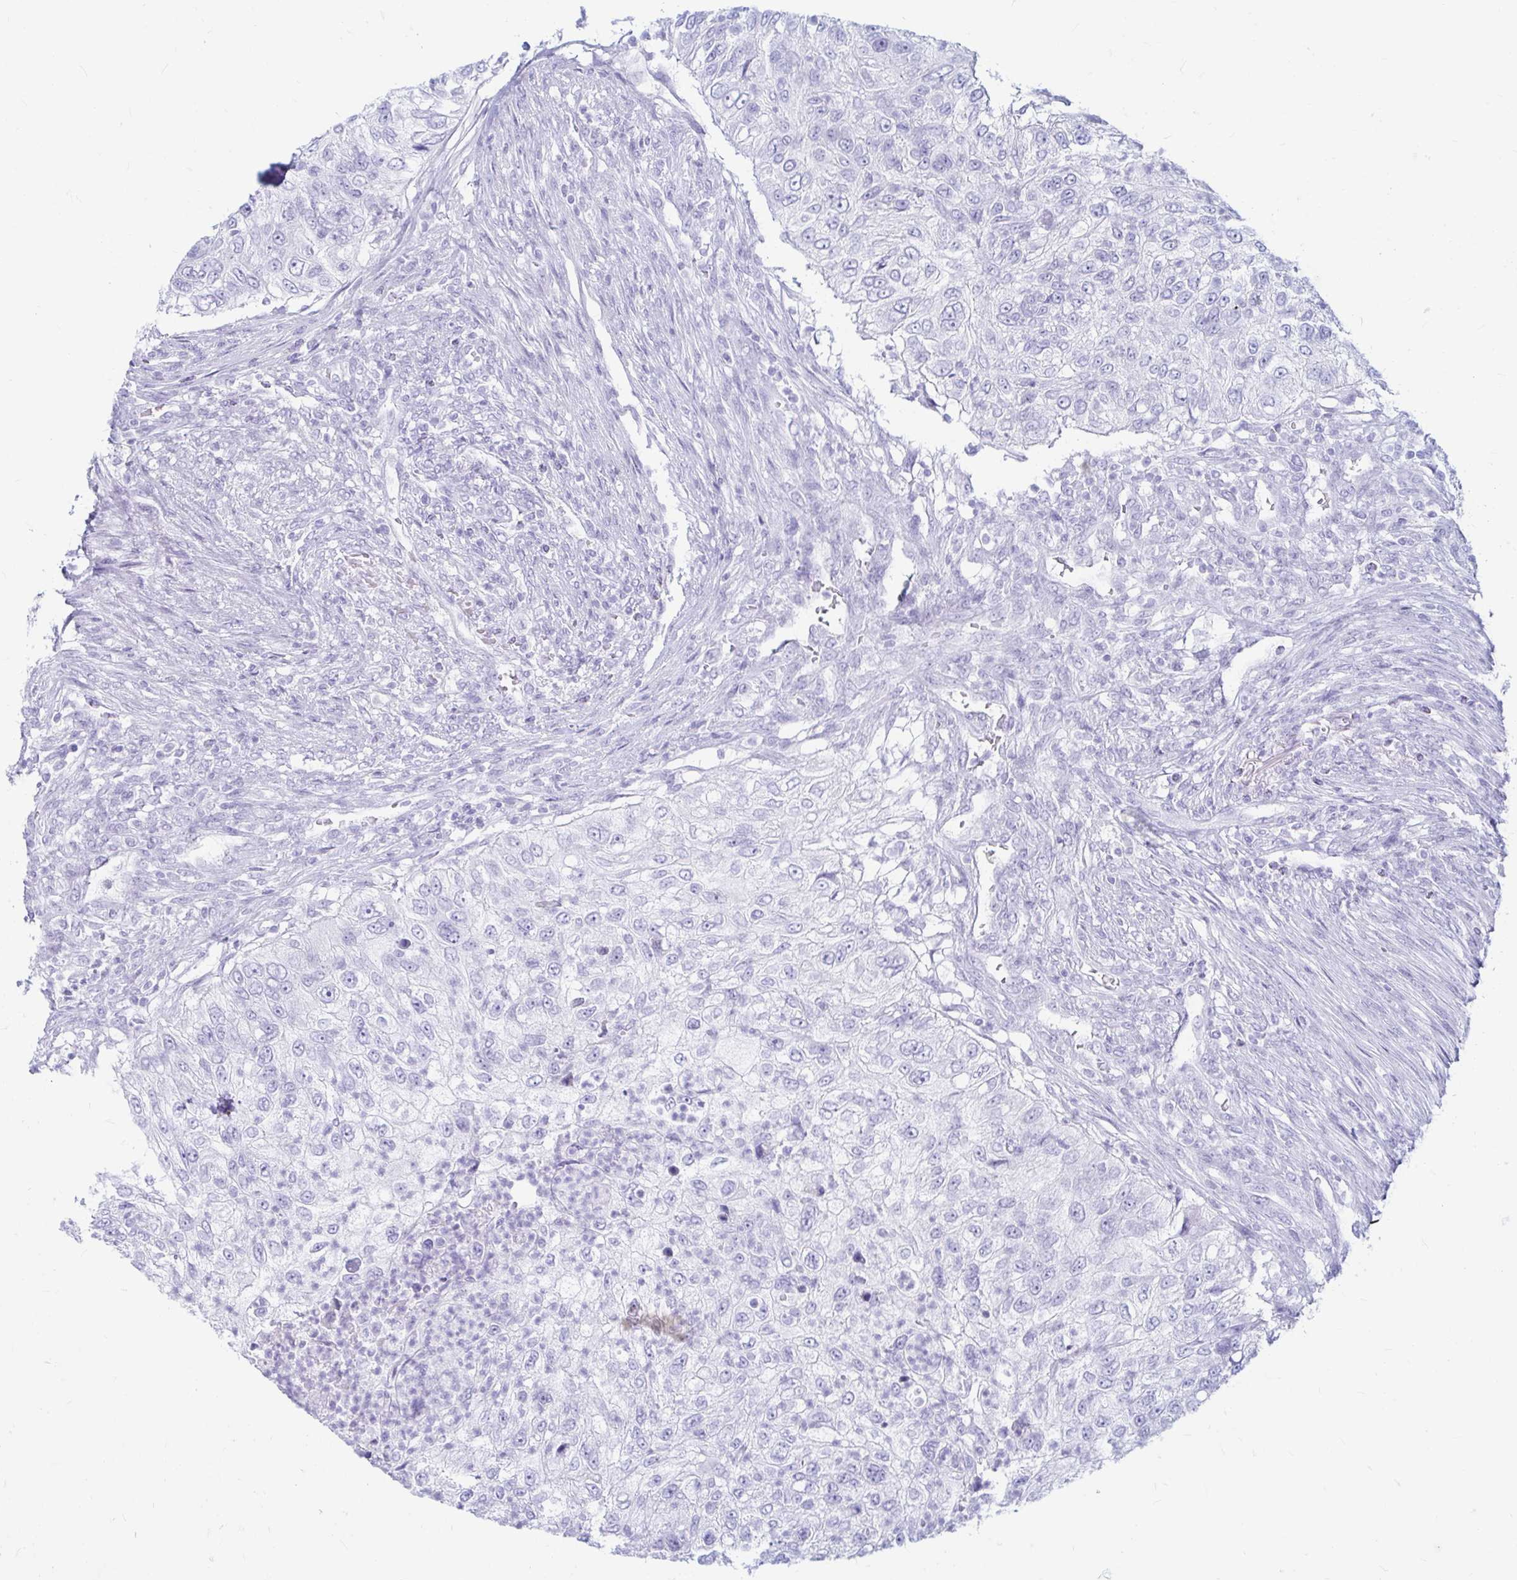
{"staining": {"intensity": "negative", "quantity": "none", "location": "none"}, "tissue": "urothelial cancer", "cell_type": "Tumor cells", "image_type": "cancer", "snomed": [{"axis": "morphology", "description": "Urothelial carcinoma, High grade"}, {"axis": "topography", "description": "Urinary bladder"}], "caption": "A histopathology image of human urothelial carcinoma (high-grade) is negative for staining in tumor cells.", "gene": "ERICH6", "patient": {"sex": "female", "age": 60}}